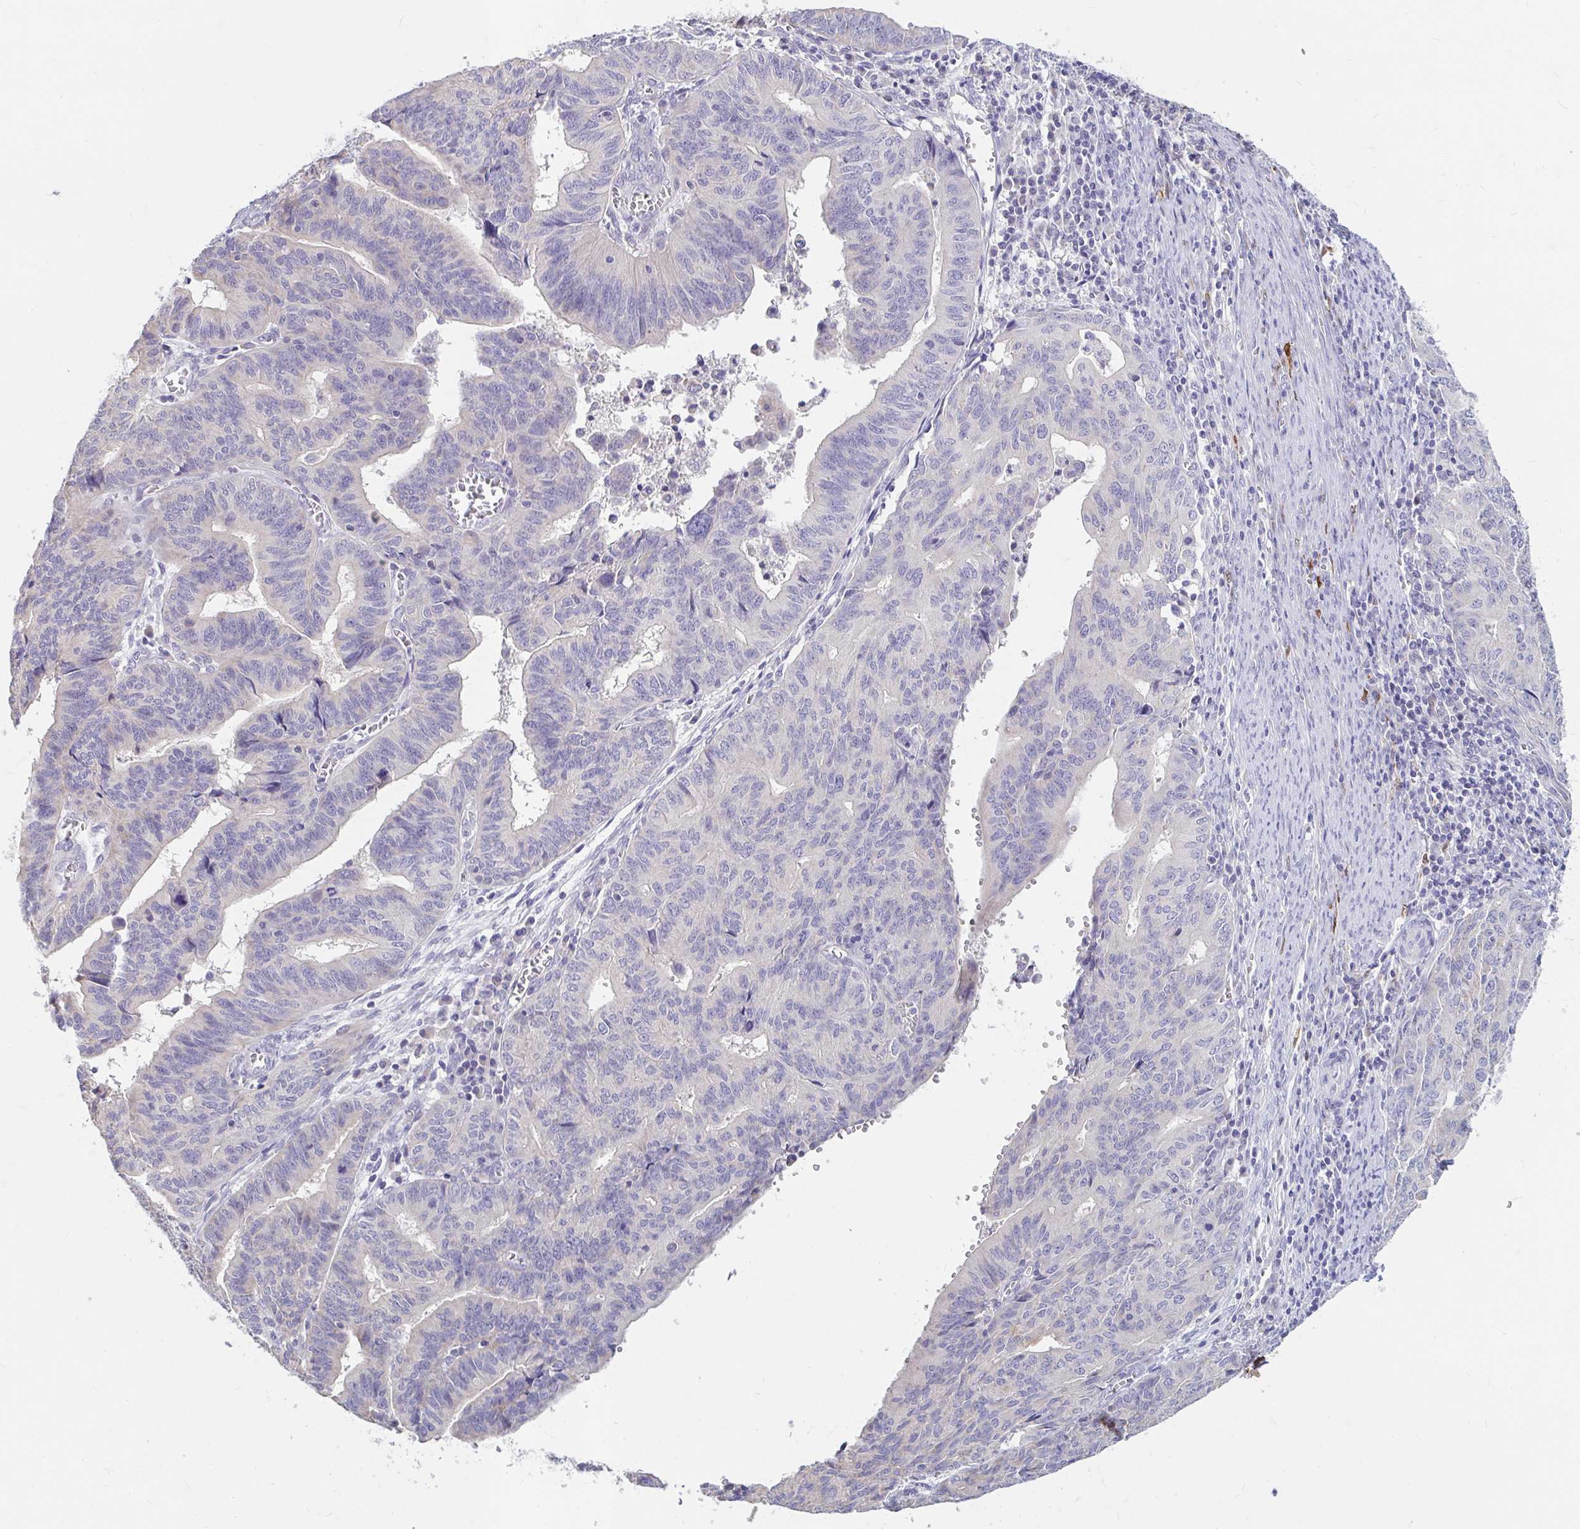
{"staining": {"intensity": "negative", "quantity": "none", "location": "none"}, "tissue": "endometrial cancer", "cell_type": "Tumor cells", "image_type": "cancer", "snomed": [{"axis": "morphology", "description": "Adenocarcinoma, NOS"}, {"axis": "topography", "description": "Endometrium"}], "caption": "An image of human endometrial cancer (adenocarcinoma) is negative for staining in tumor cells. (Stains: DAB (3,3'-diaminobenzidine) immunohistochemistry with hematoxylin counter stain, Microscopy: brightfield microscopy at high magnification).", "gene": "ADH1A", "patient": {"sex": "female", "age": 65}}